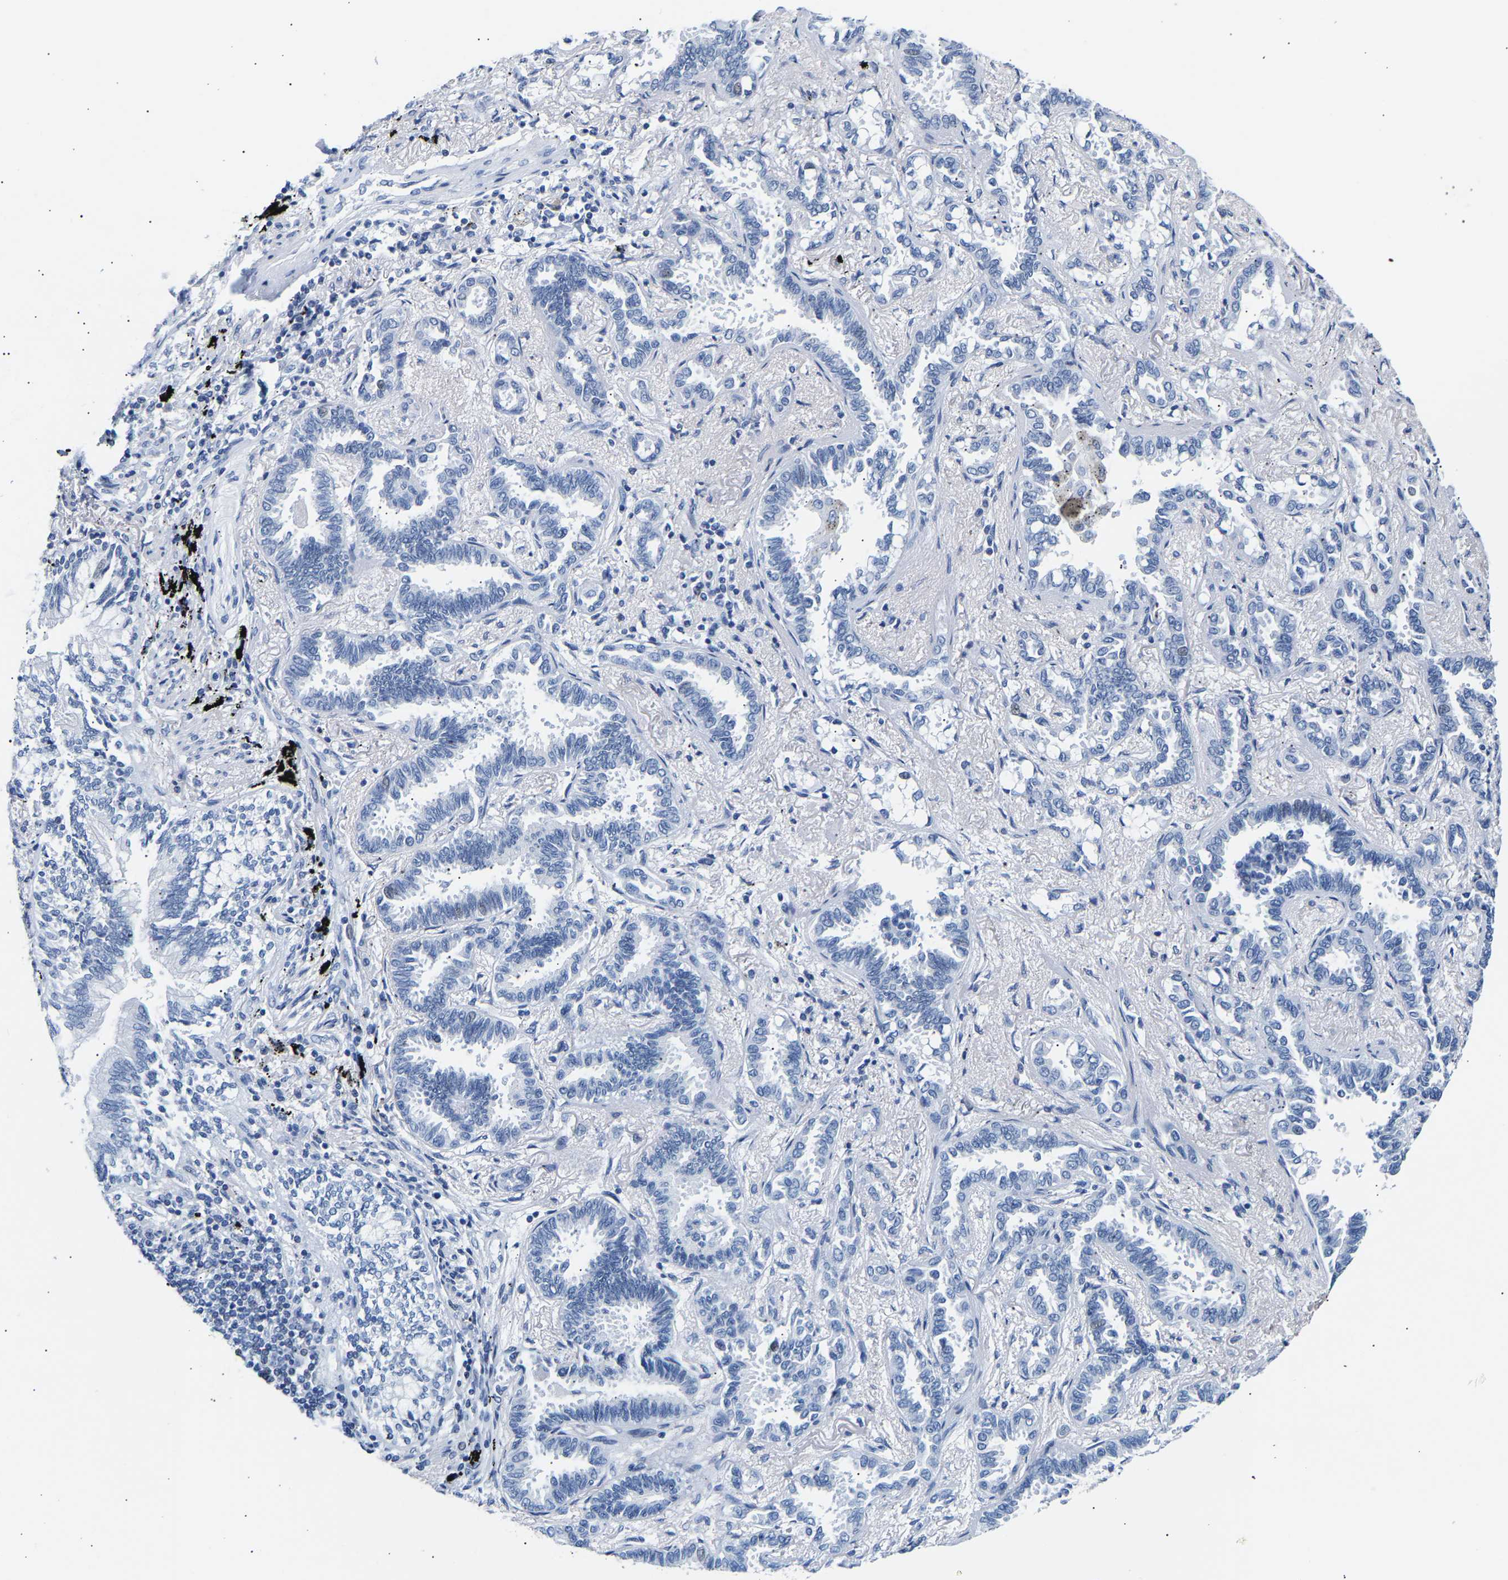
{"staining": {"intensity": "negative", "quantity": "none", "location": "none"}, "tissue": "lung cancer", "cell_type": "Tumor cells", "image_type": "cancer", "snomed": [{"axis": "morphology", "description": "Adenocarcinoma, NOS"}, {"axis": "topography", "description": "Lung"}], "caption": "The IHC photomicrograph has no significant expression in tumor cells of lung cancer (adenocarcinoma) tissue.", "gene": "SPINK2", "patient": {"sex": "male", "age": 59}}